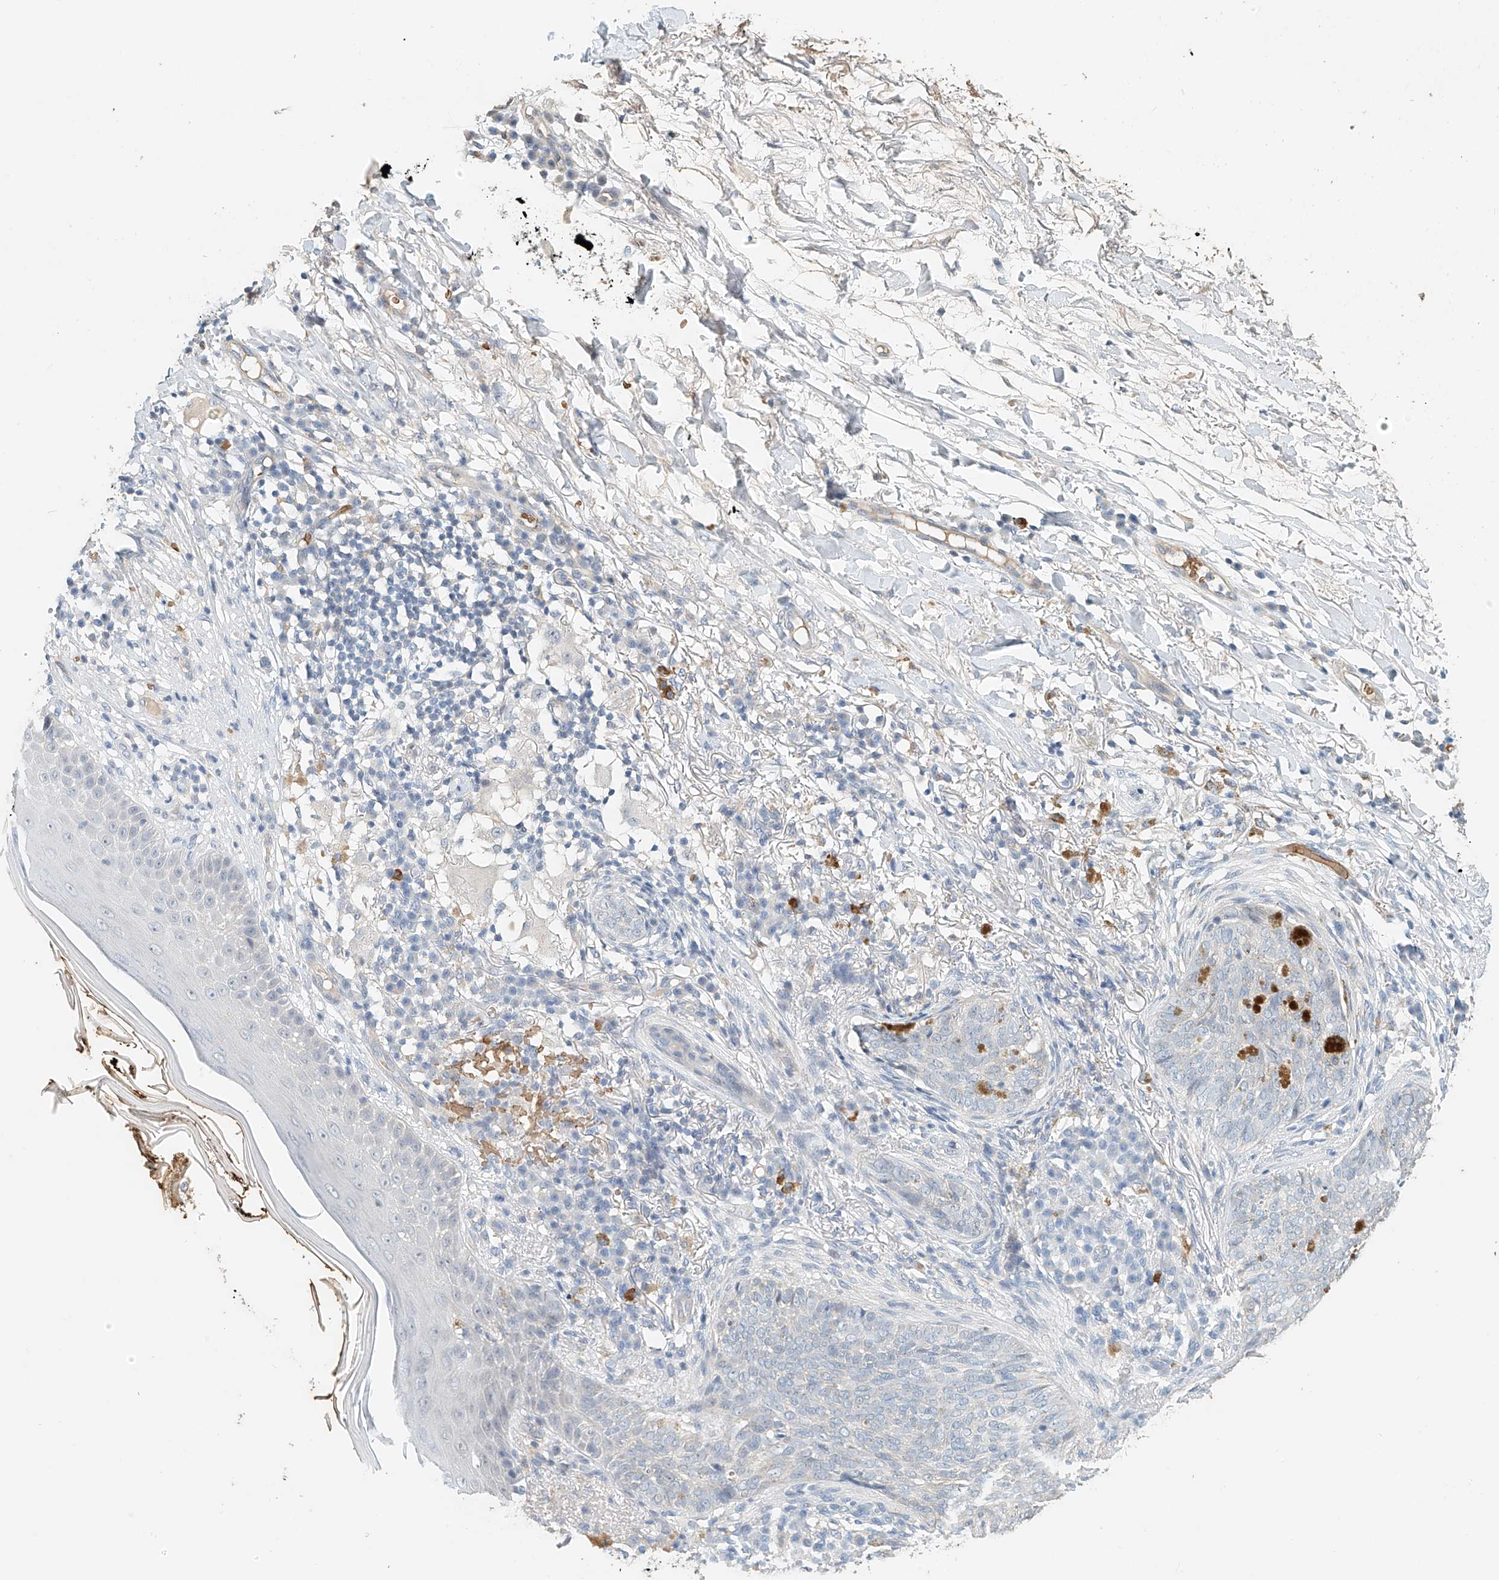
{"staining": {"intensity": "negative", "quantity": "none", "location": "none"}, "tissue": "skin cancer", "cell_type": "Tumor cells", "image_type": "cancer", "snomed": [{"axis": "morphology", "description": "Basal cell carcinoma"}, {"axis": "topography", "description": "Skin"}], "caption": "Immunohistochemical staining of skin basal cell carcinoma exhibits no significant positivity in tumor cells.", "gene": "RCAN3", "patient": {"sex": "male", "age": 85}}